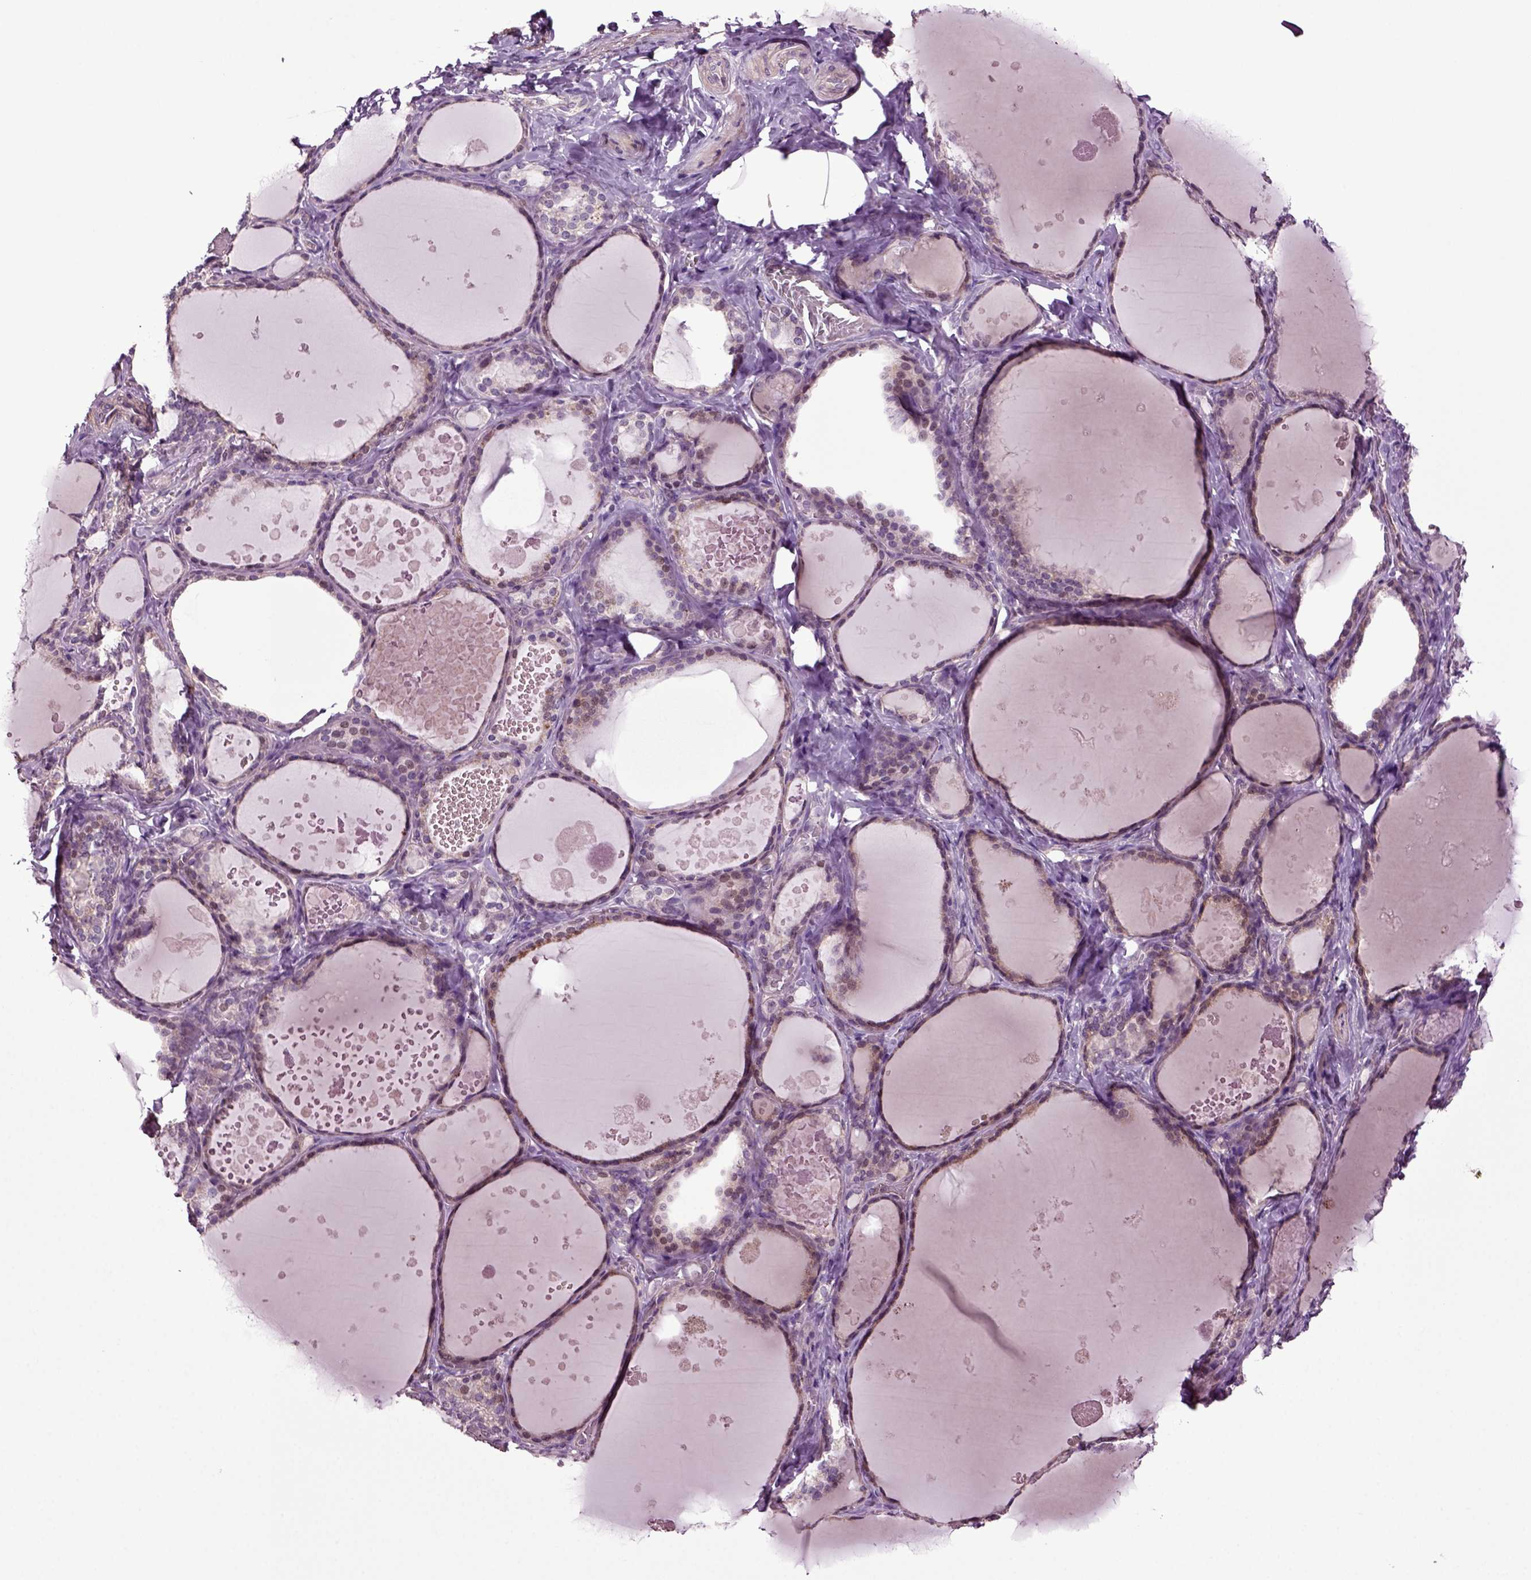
{"staining": {"intensity": "weak", "quantity": "25%-75%", "location": "cytoplasmic/membranous,nuclear"}, "tissue": "thyroid gland", "cell_type": "Glandular cells", "image_type": "normal", "snomed": [{"axis": "morphology", "description": "Normal tissue, NOS"}, {"axis": "topography", "description": "Thyroid gland"}], "caption": "Immunohistochemistry micrograph of normal thyroid gland stained for a protein (brown), which shows low levels of weak cytoplasmic/membranous,nuclear expression in about 25%-75% of glandular cells.", "gene": "HAGHL", "patient": {"sex": "female", "age": 56}}